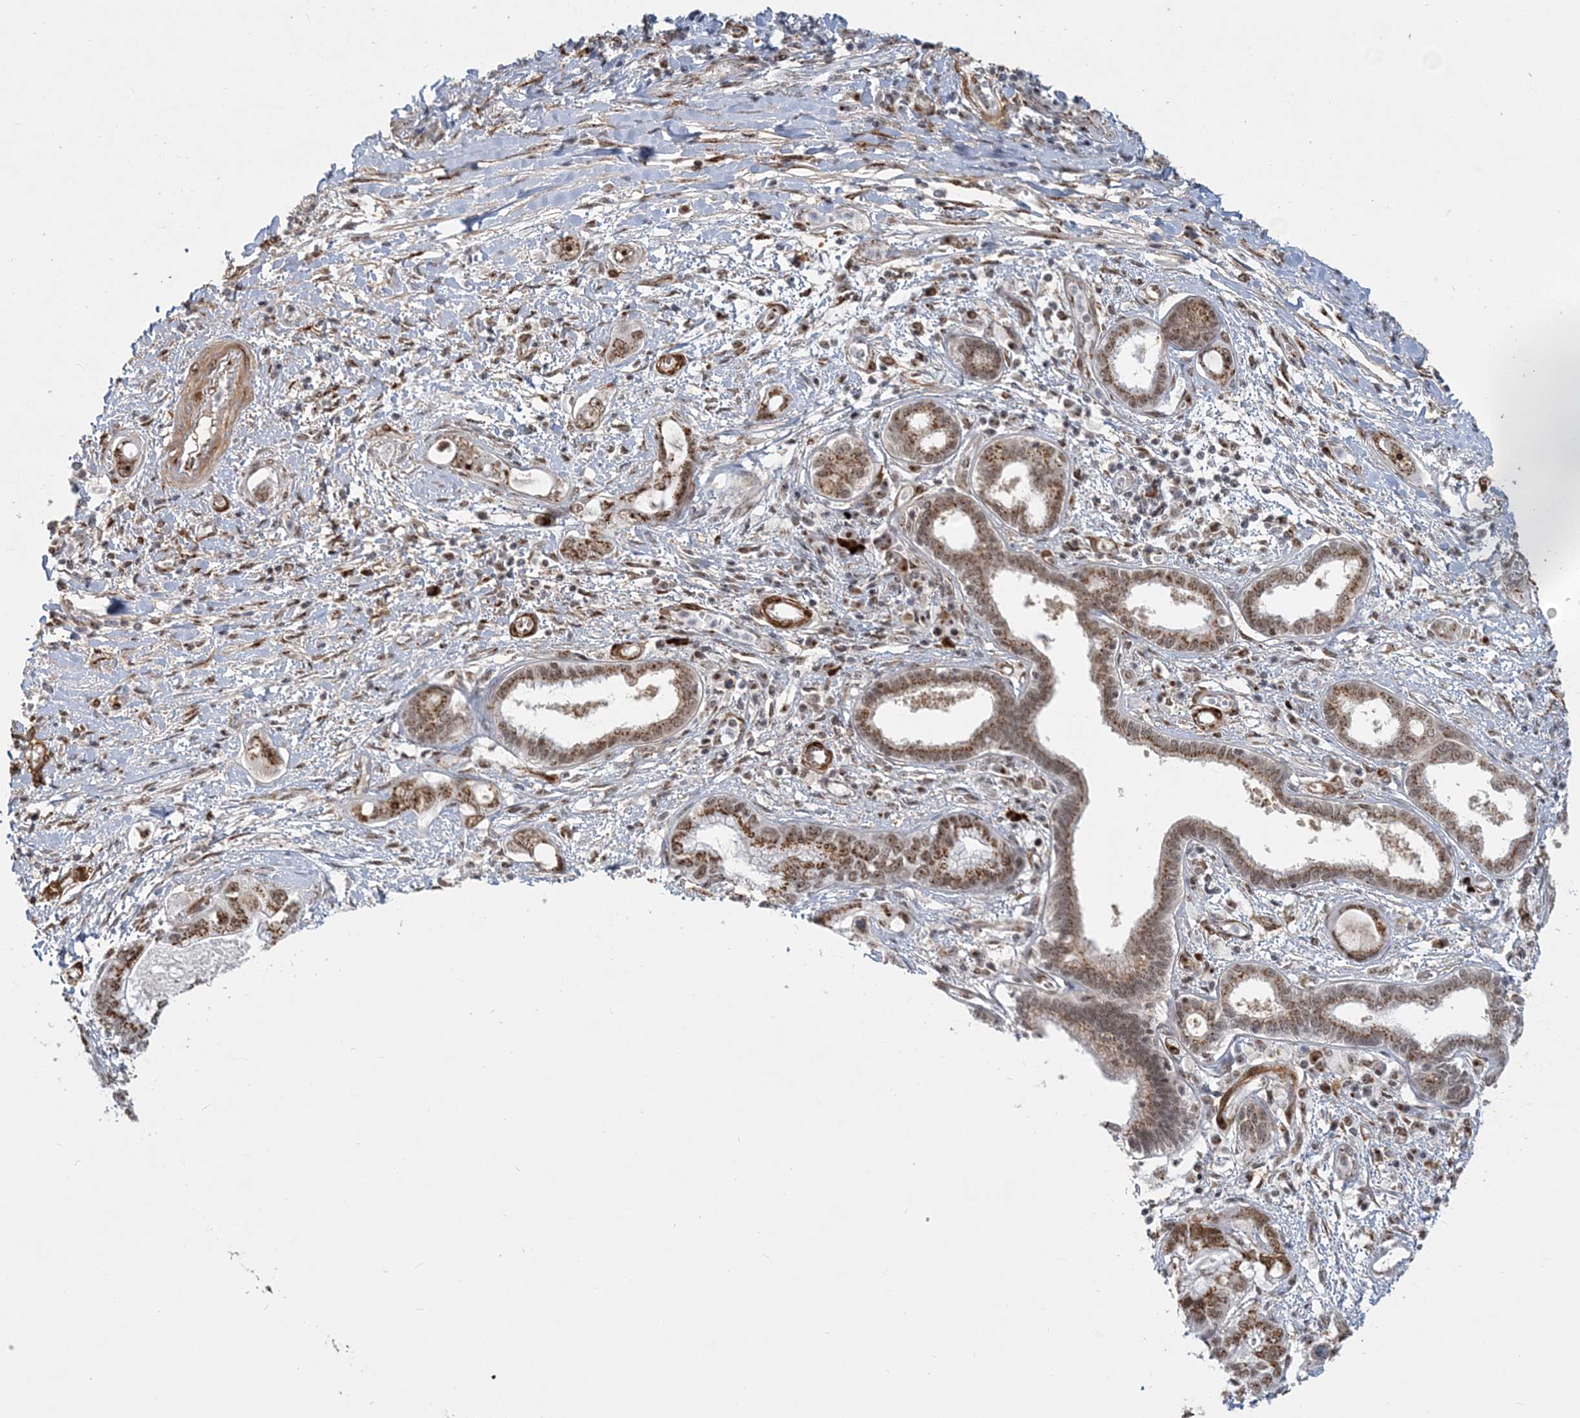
{"staining": {"intensity": "moderate", "quantity": ">75%", "location": "cytoplasmic/membranous,nuclear"}, "tissue": "pancreatic cancer", "cell_type": "Tumor cells", "image_type": "cancer", "snomed": [{"axis": "morphology", "description": "Inflammation, NOS"}, {"axis": "morphology", "description": "Adenocarcinoma, NOS"}, {"axis": "topography", "description": "Pancreas"}], "caption": "Pancreatic cancer was stained to show a protein in brown. There is medium levels of moderate cytoplasmic/membranous and nuclear staining in about >75% of tumor cells. The protein is stained brown, and the nuclei are stained in blue (DAB IHC with brightfield microscopy, high magnification).", "gene": "PLRG1", "patient": {"sex": "female", "age": 56}}